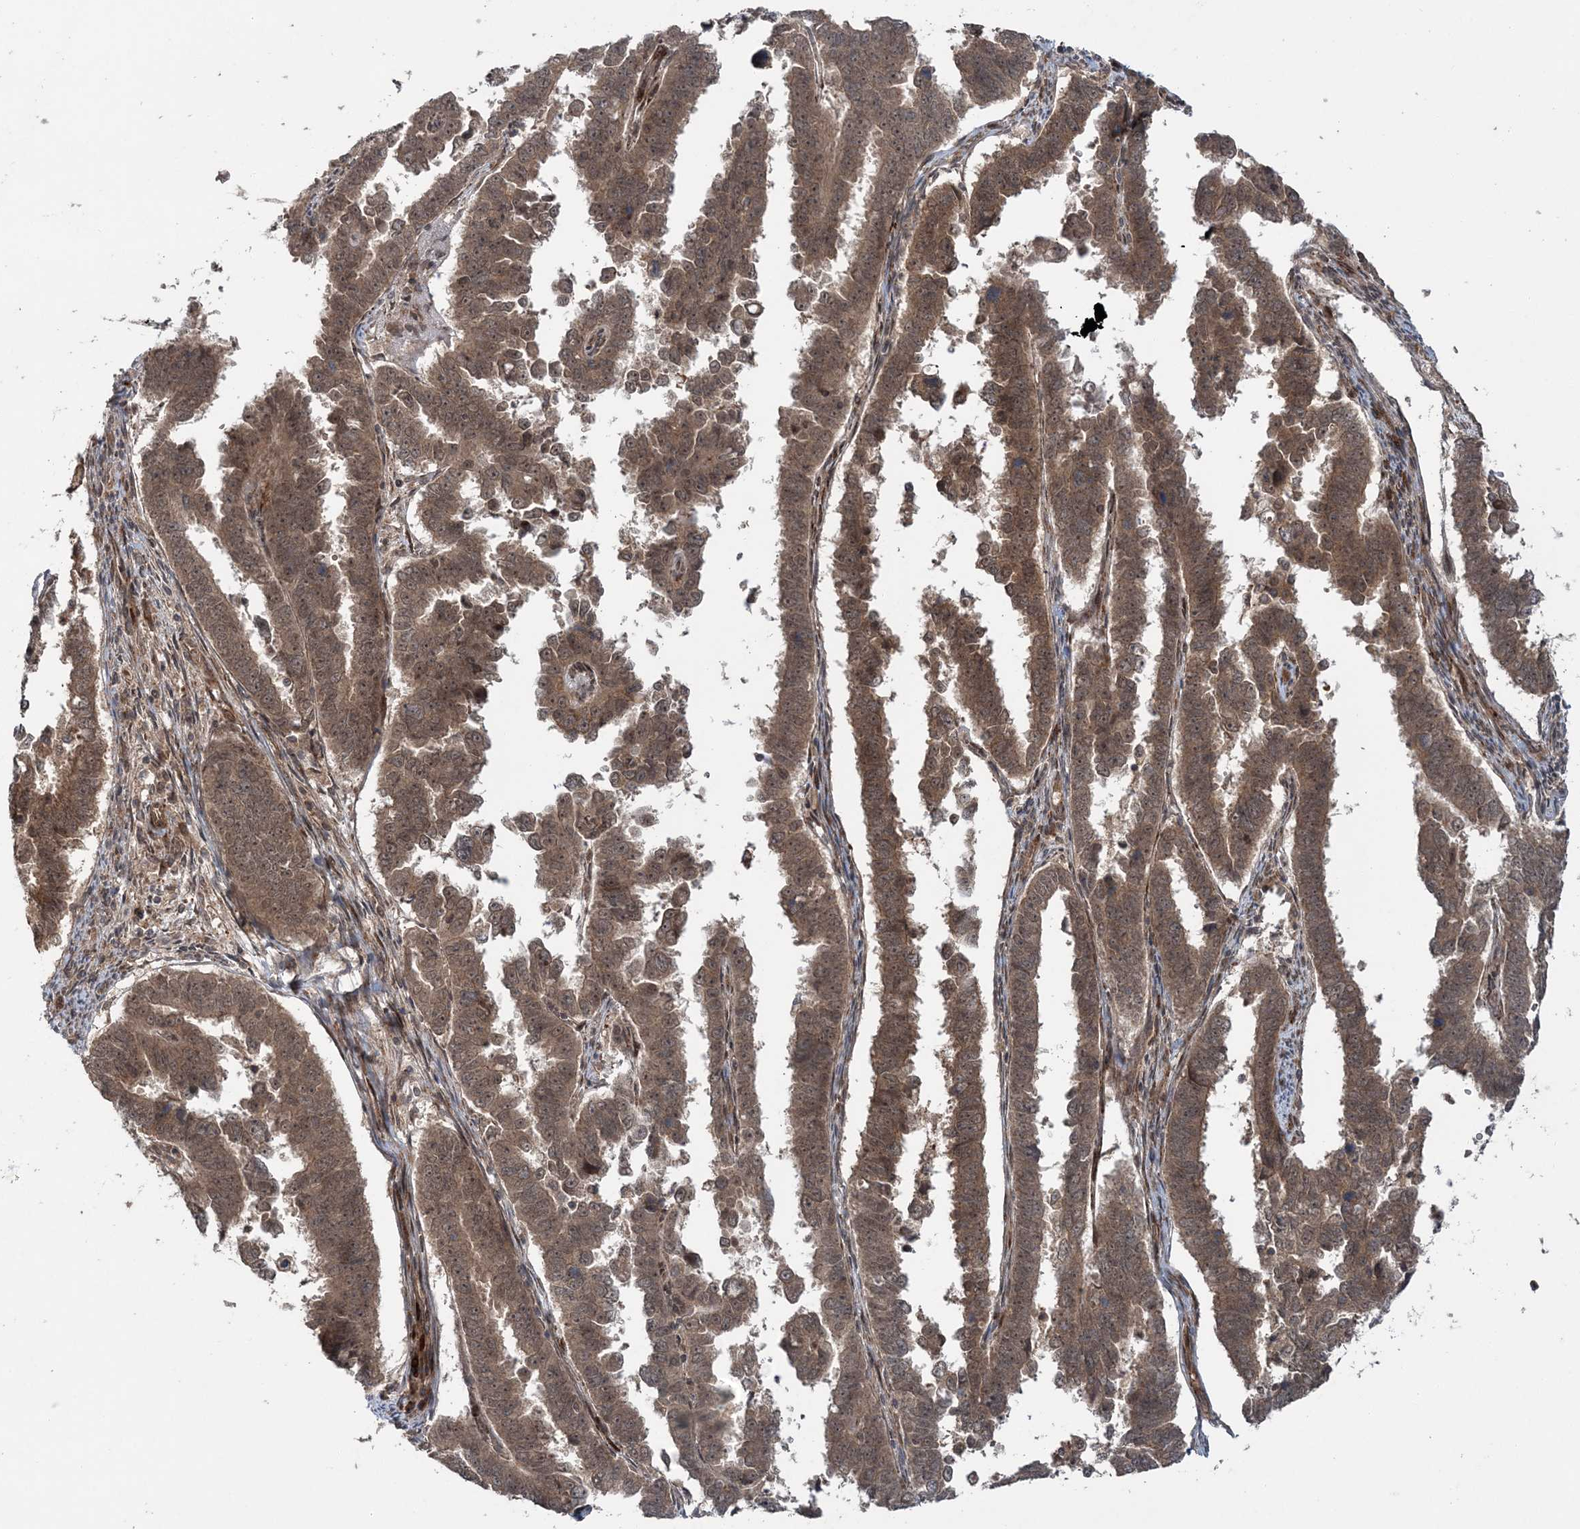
{"staining": {"intensity": "moderate", "quantity": ">75%", "location": "cytoplasmic/membranous,nuclear"}, "tissue": "endometrial cancer", "cell_type": "Tumor cells", "image_type": "cancer", "snomed": [{"axis": "morphology", "description": "Adenocarcinoma, NOS"}, {"axis": "topography", "description": "Endometrium"}], "caption": "DAB immunohistochemical staining of human adenocarcinoma (endometrial) shows moderate cytoplasmic/membranous and nuclear protein expression in approximately >75% of tumor cells.", "gene": "UBTD2", "patient": {"sex": "female", "age": 75}}